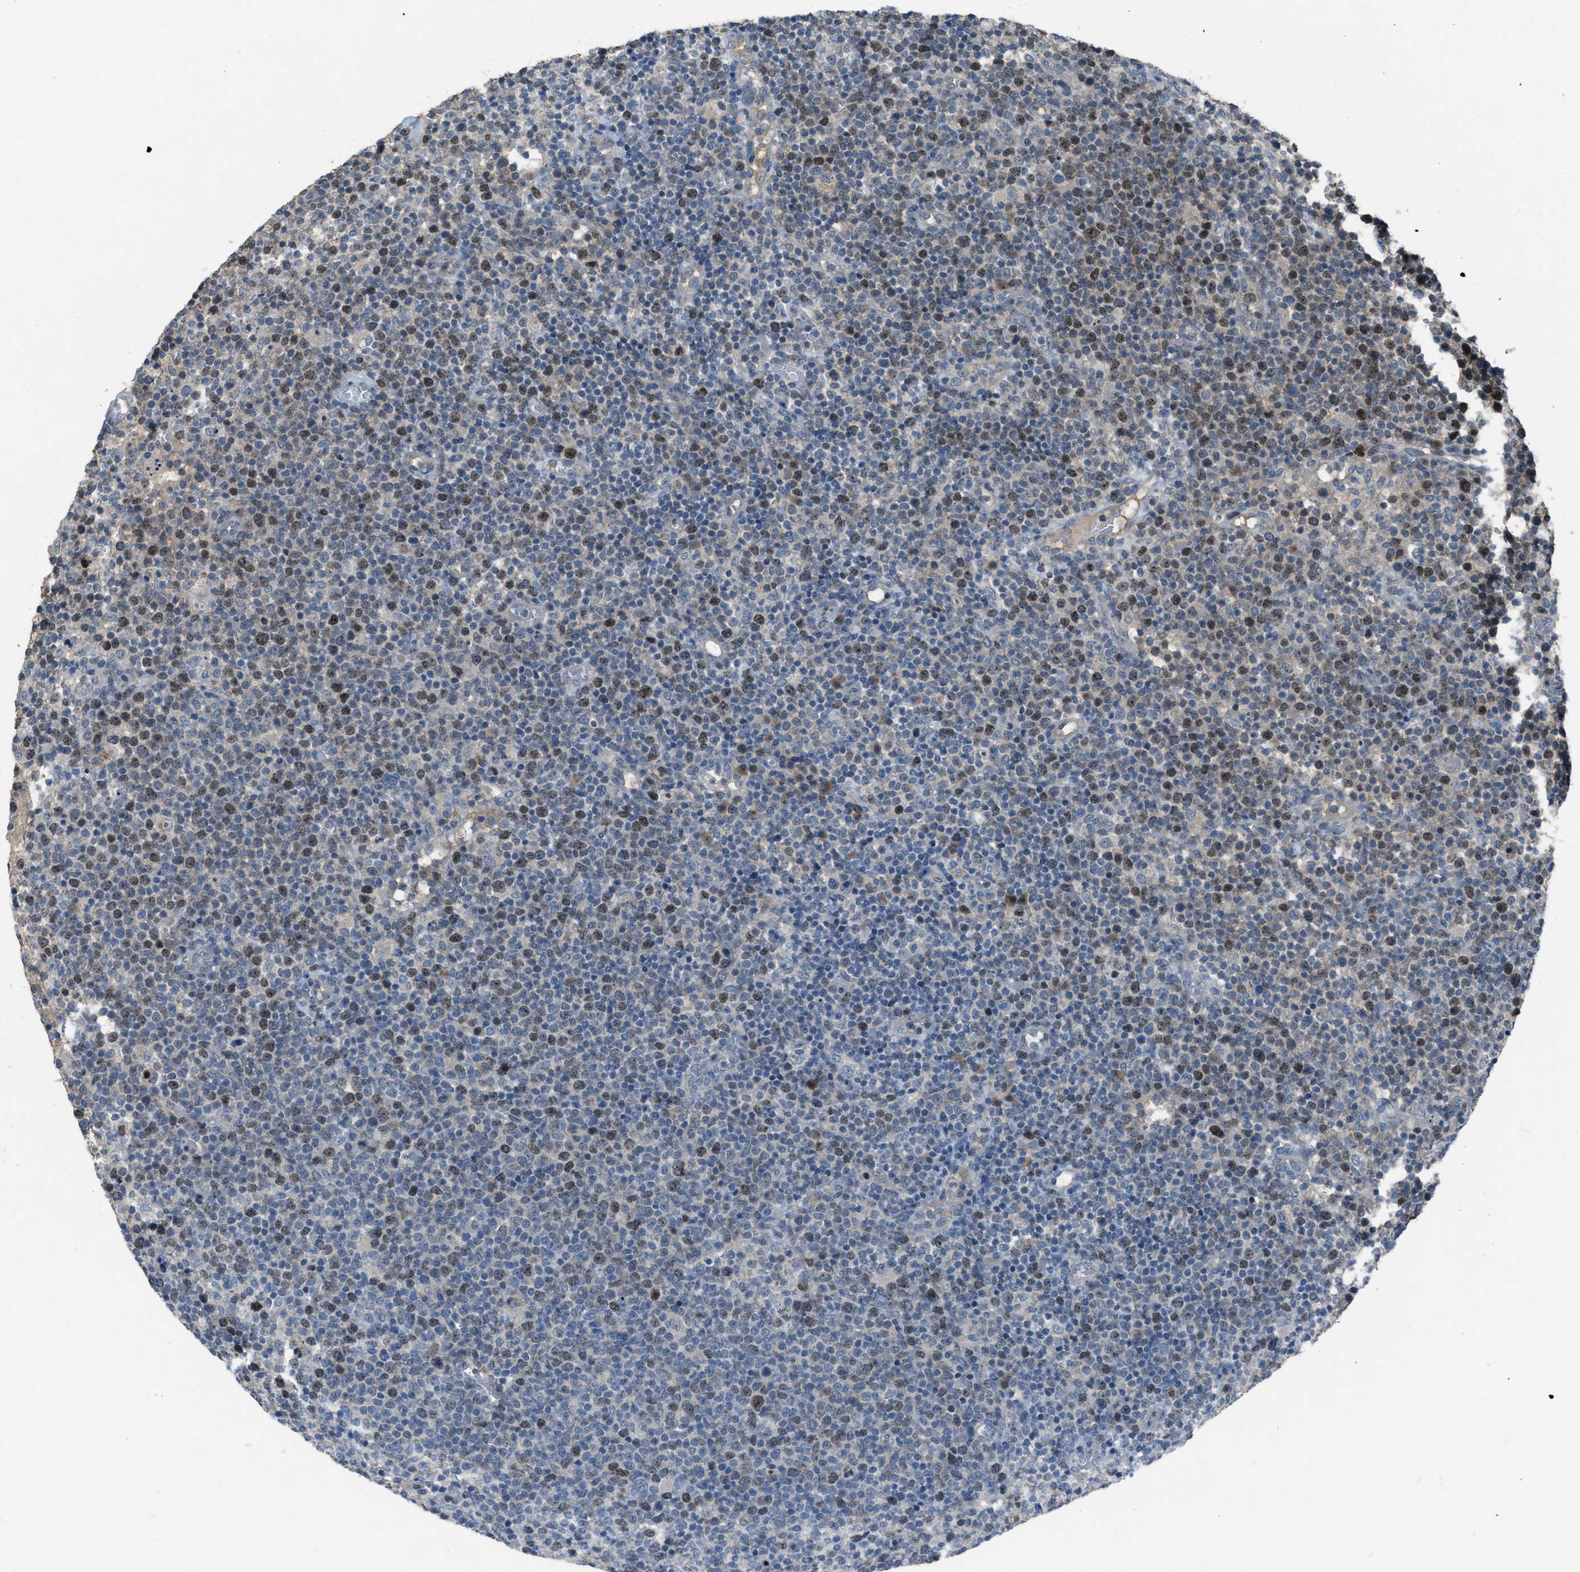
{"staining": {"intensity": "moderate", "quantity": "25%-75%", "location": "nuclear"}, "tissue": "lymphoma", "cell_type": "Tumor cells", "image_type": "cancer", "snomed": [{"axis": "morphology", "description": "Malignant lymphoma, non-Hodgkin's type, High grade"}, {"axis": "topography", "description": "Lymph node"}], "caption": "A brown stain highlights moderate nuclear positivity of a protein in human malignant lymphoma, non-Hodgkin's type (high-grade) tumor cells.", "gene": "MIS18A", "patient": {"sex": "male", "age": 61}}